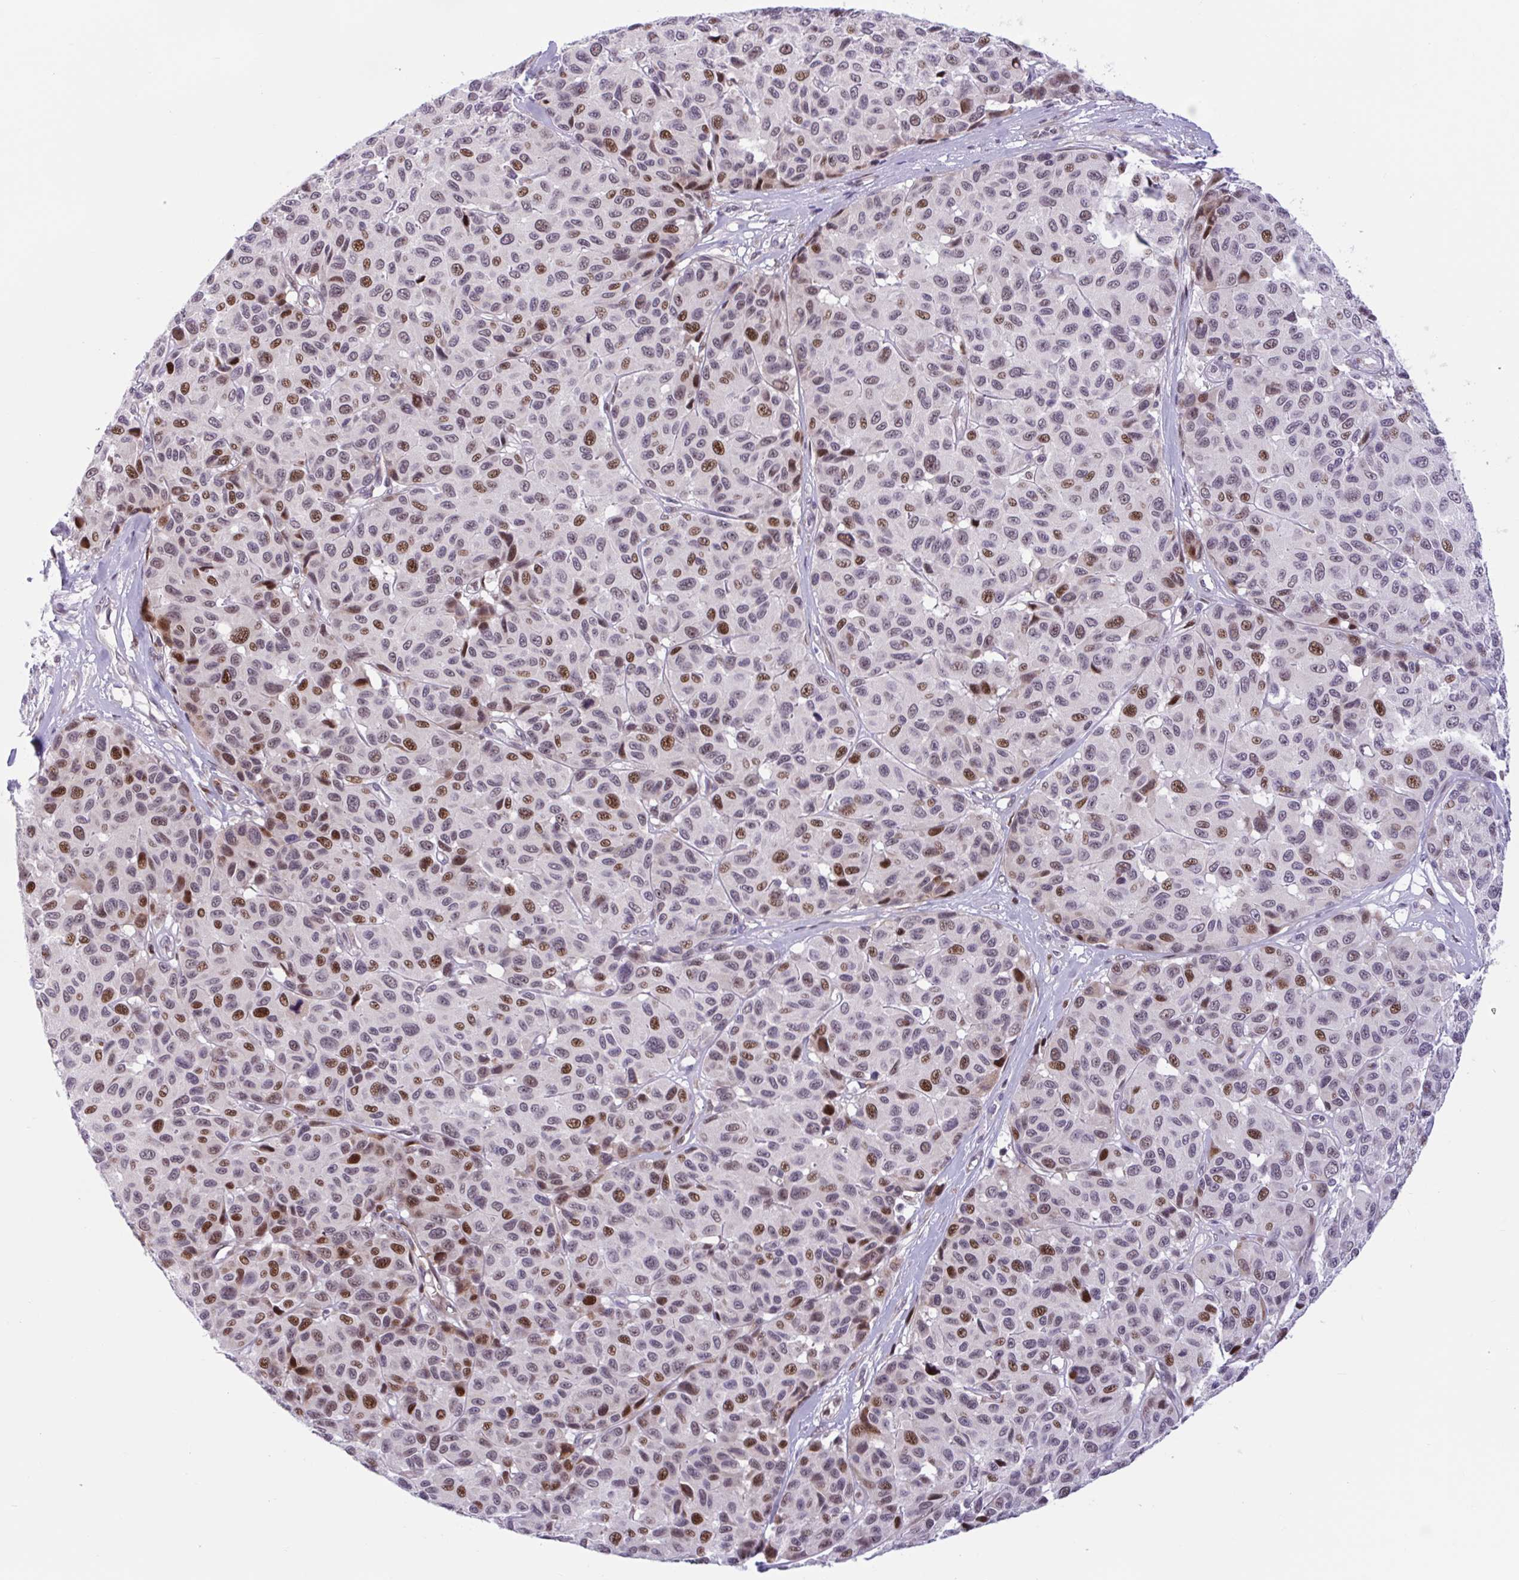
{"staining": {"intensity": "strong", "quantity": "25%-75%", "location": "nuclear"}, "tissue": "melanoma", "cell_type": "Tumor cells", "image_type": "cancer", "snomed": [{"axis": "morphology", "description": "Malignant melanoma, NOS"}, {"axis": "topography", "description": "Skin"}], "caption": "Melanoma stained with a brown dye displays strong nuclear positive expression in approximately 25%-75% of tumor cells.", "gene": "RBL1", "patient": {"sex": "female", "age": 66}}